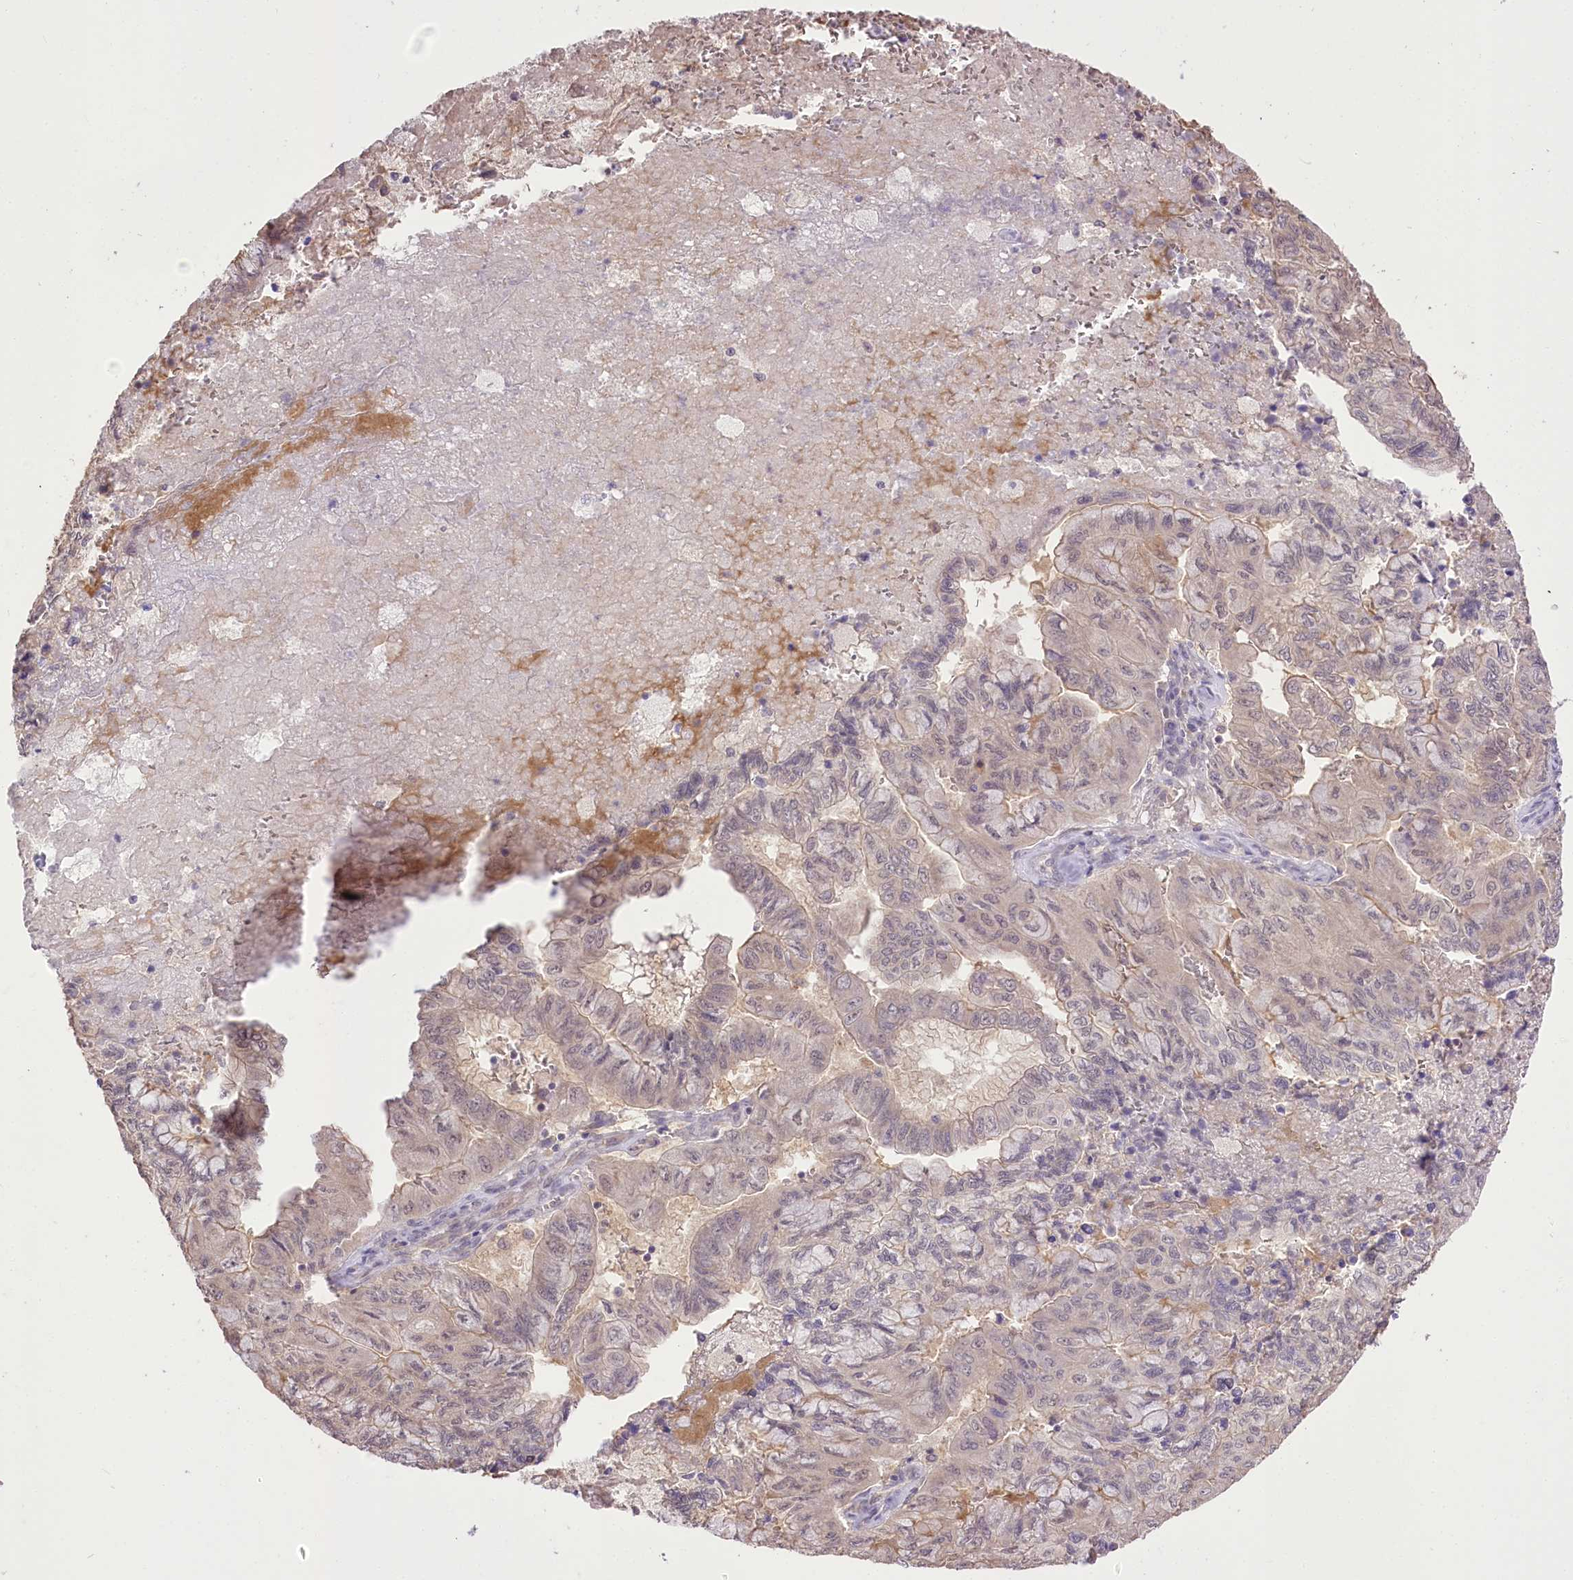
{"staining": {"intensity": "weak", "quantity": "<25%", "location": "cytoplasmic/membranous"}, "tissue": "pancreatic cancer", "cell_type": "Tumor cells", "image_type": "cancer", "snomed": [{"axis": "morphology", "description": "Adenocarcinoma, NOS"}, {"axis": "topography", "description": "Pancreas"}], "caption": "Pancreatic adenocarcinoma was stained to show a protein in brown. There is no significant staining in tumor cells.", "gene": "R3HDM2", "patient": {"sex": "male", "age": 51}}